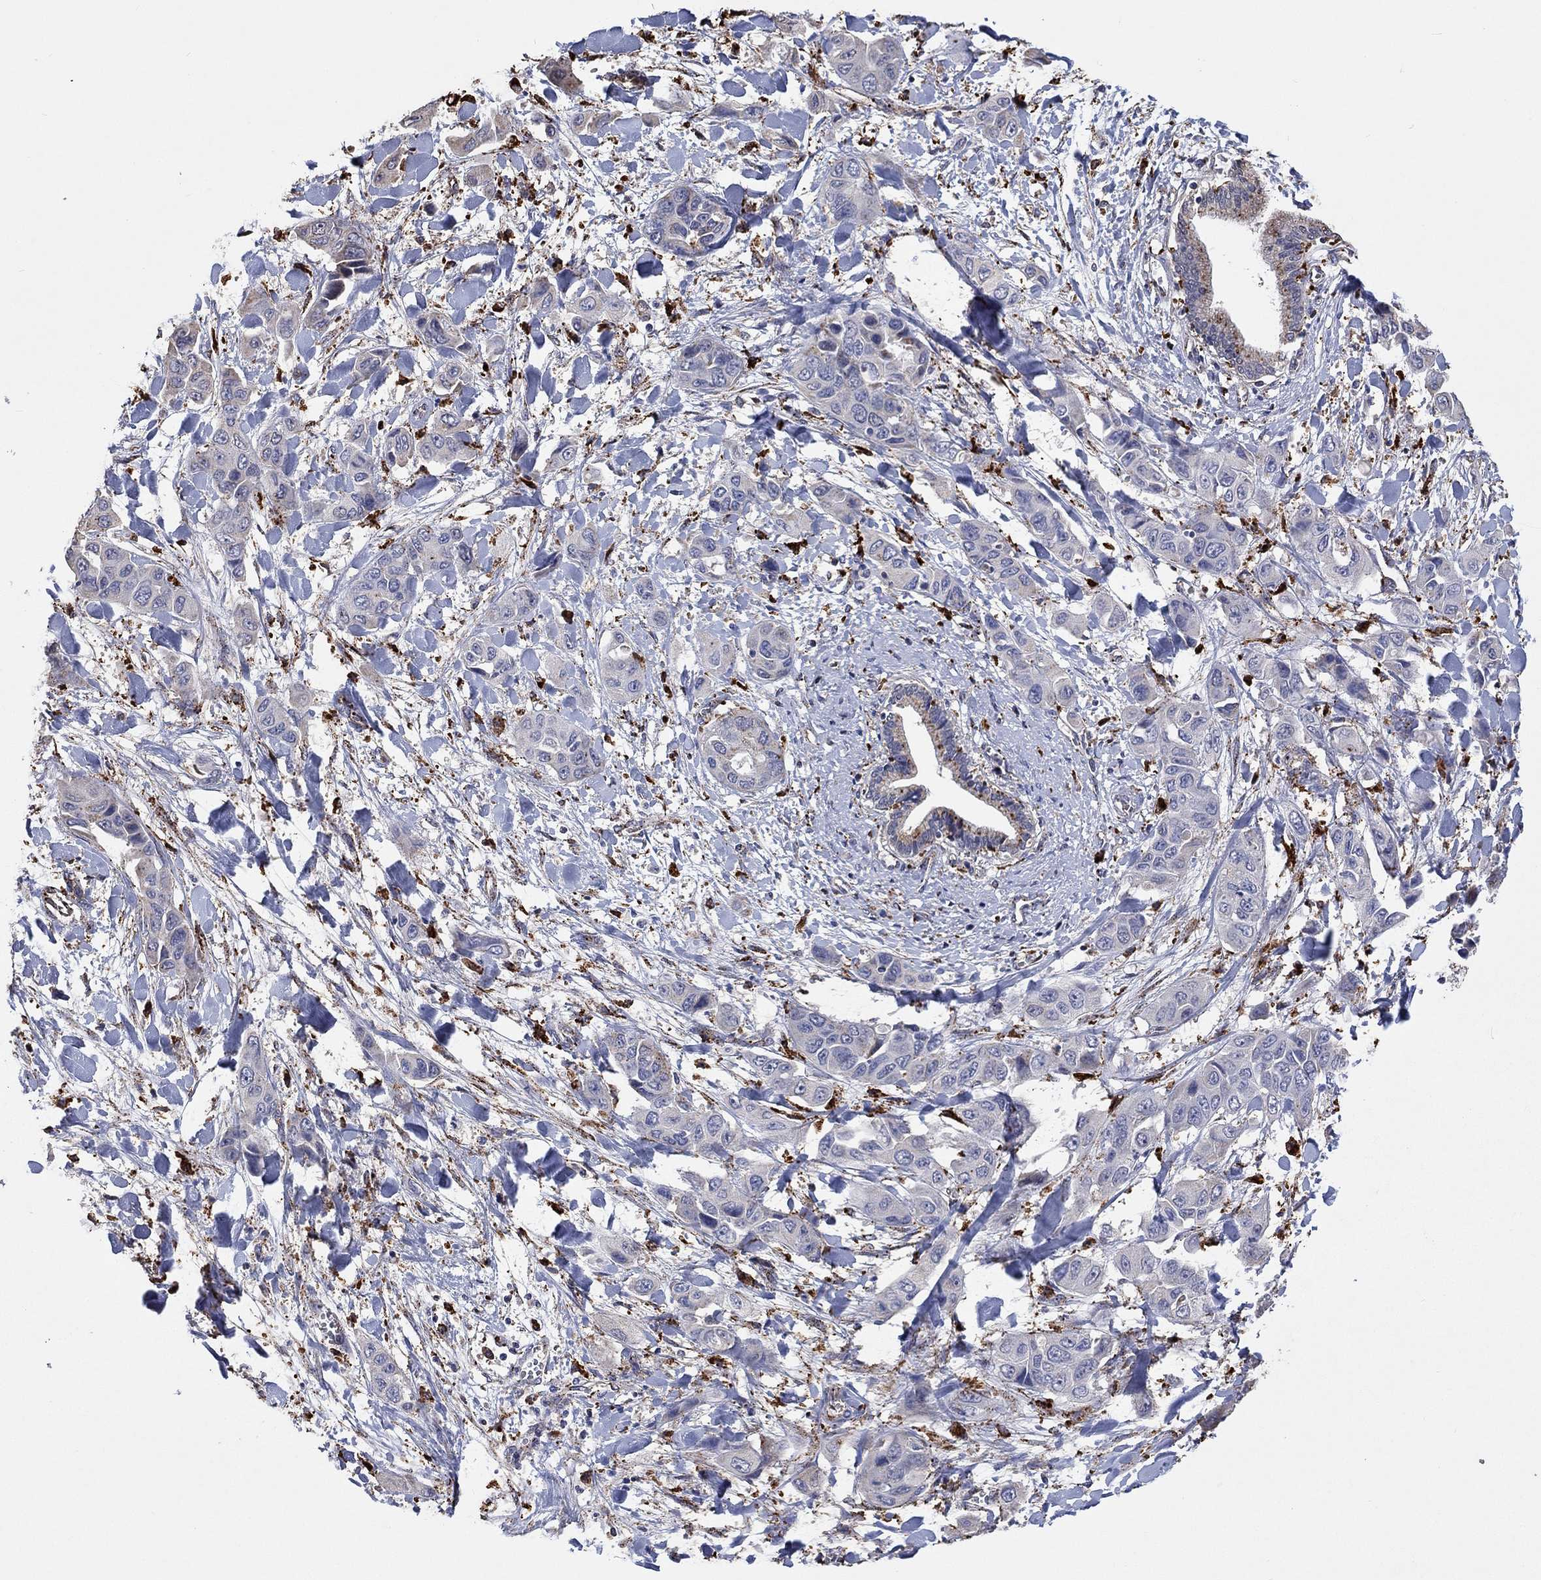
{"staining": {"intensity": "negative", "quantity": "none", "location": "none"}, "tissue": "liver cancer", "cell_type": "Tumor cells", "image_type": "cancer", "snomed": [{"axis": "morphology", "description": "Cholangiocarcinoma"}, {"axis": "topography", "description": "Liver"}], "caption": "Immunohistochemistry (IHC) micrograph of neoplastic tissue: liver cancer (cholangiocarcinoma) stained with DAB shows no significant protein positivity in tumor cells.", "gene": "CTSB", "patient": {"sex": "female", "age": 52}}